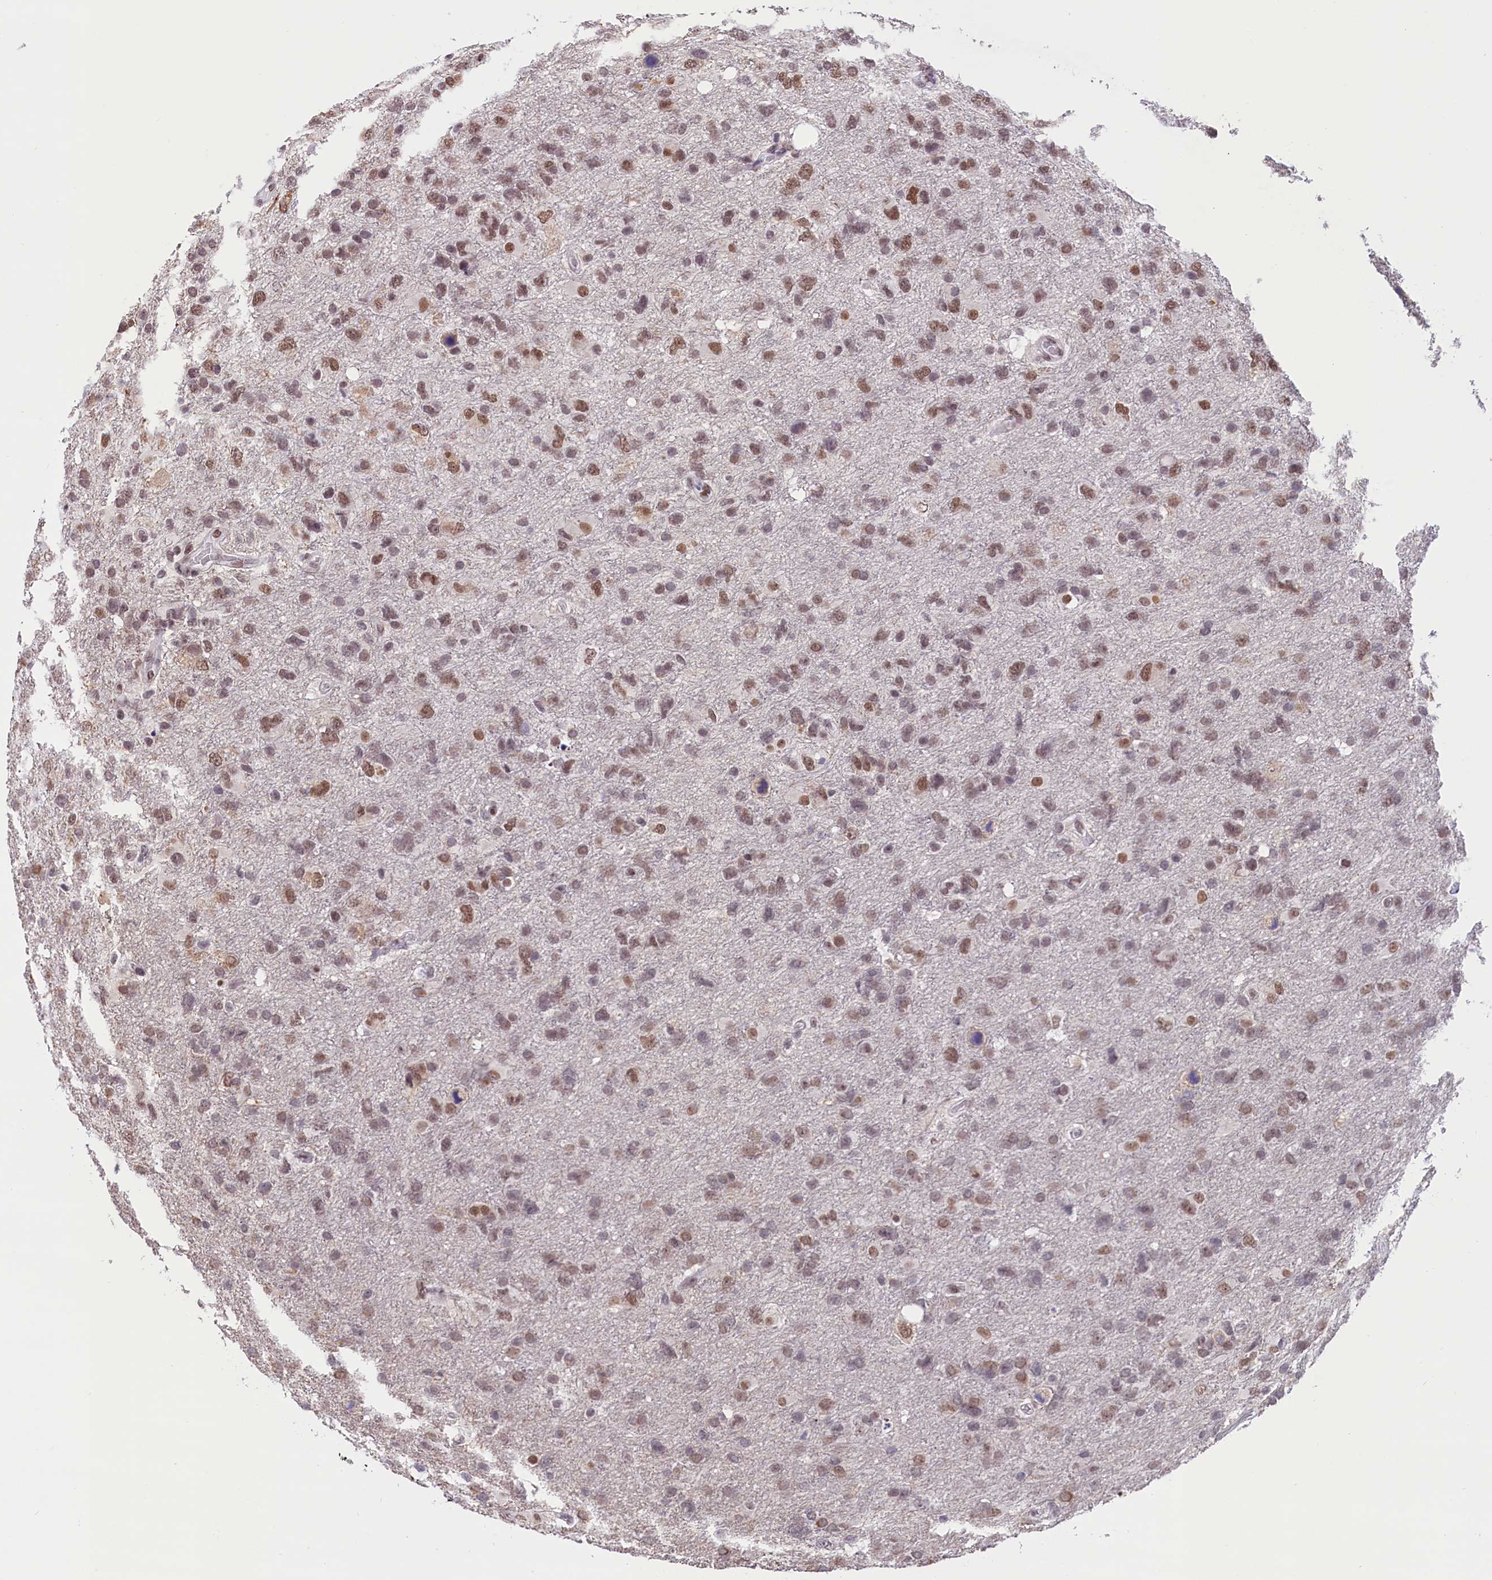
{"staining": {"intensity": "moderate", "quantity": ">75%", "location": "nuclear"}, "tissue": "glioma", "cell_type": "Tumor cells", "image_type": "cancer", "snomed": [{"axis": "morphology", "description": "Glioma, malignant, High grade"}, {"axis": "topography", "description": "Brain"}], "caption": "There is medium levels of moderate nuclear positivity in tumor cells of glioma, as demonstrated by immunohistochemical staining (brown color).", "gene": "CDYL2", "patient": {"sex": "male", "age": 61}}